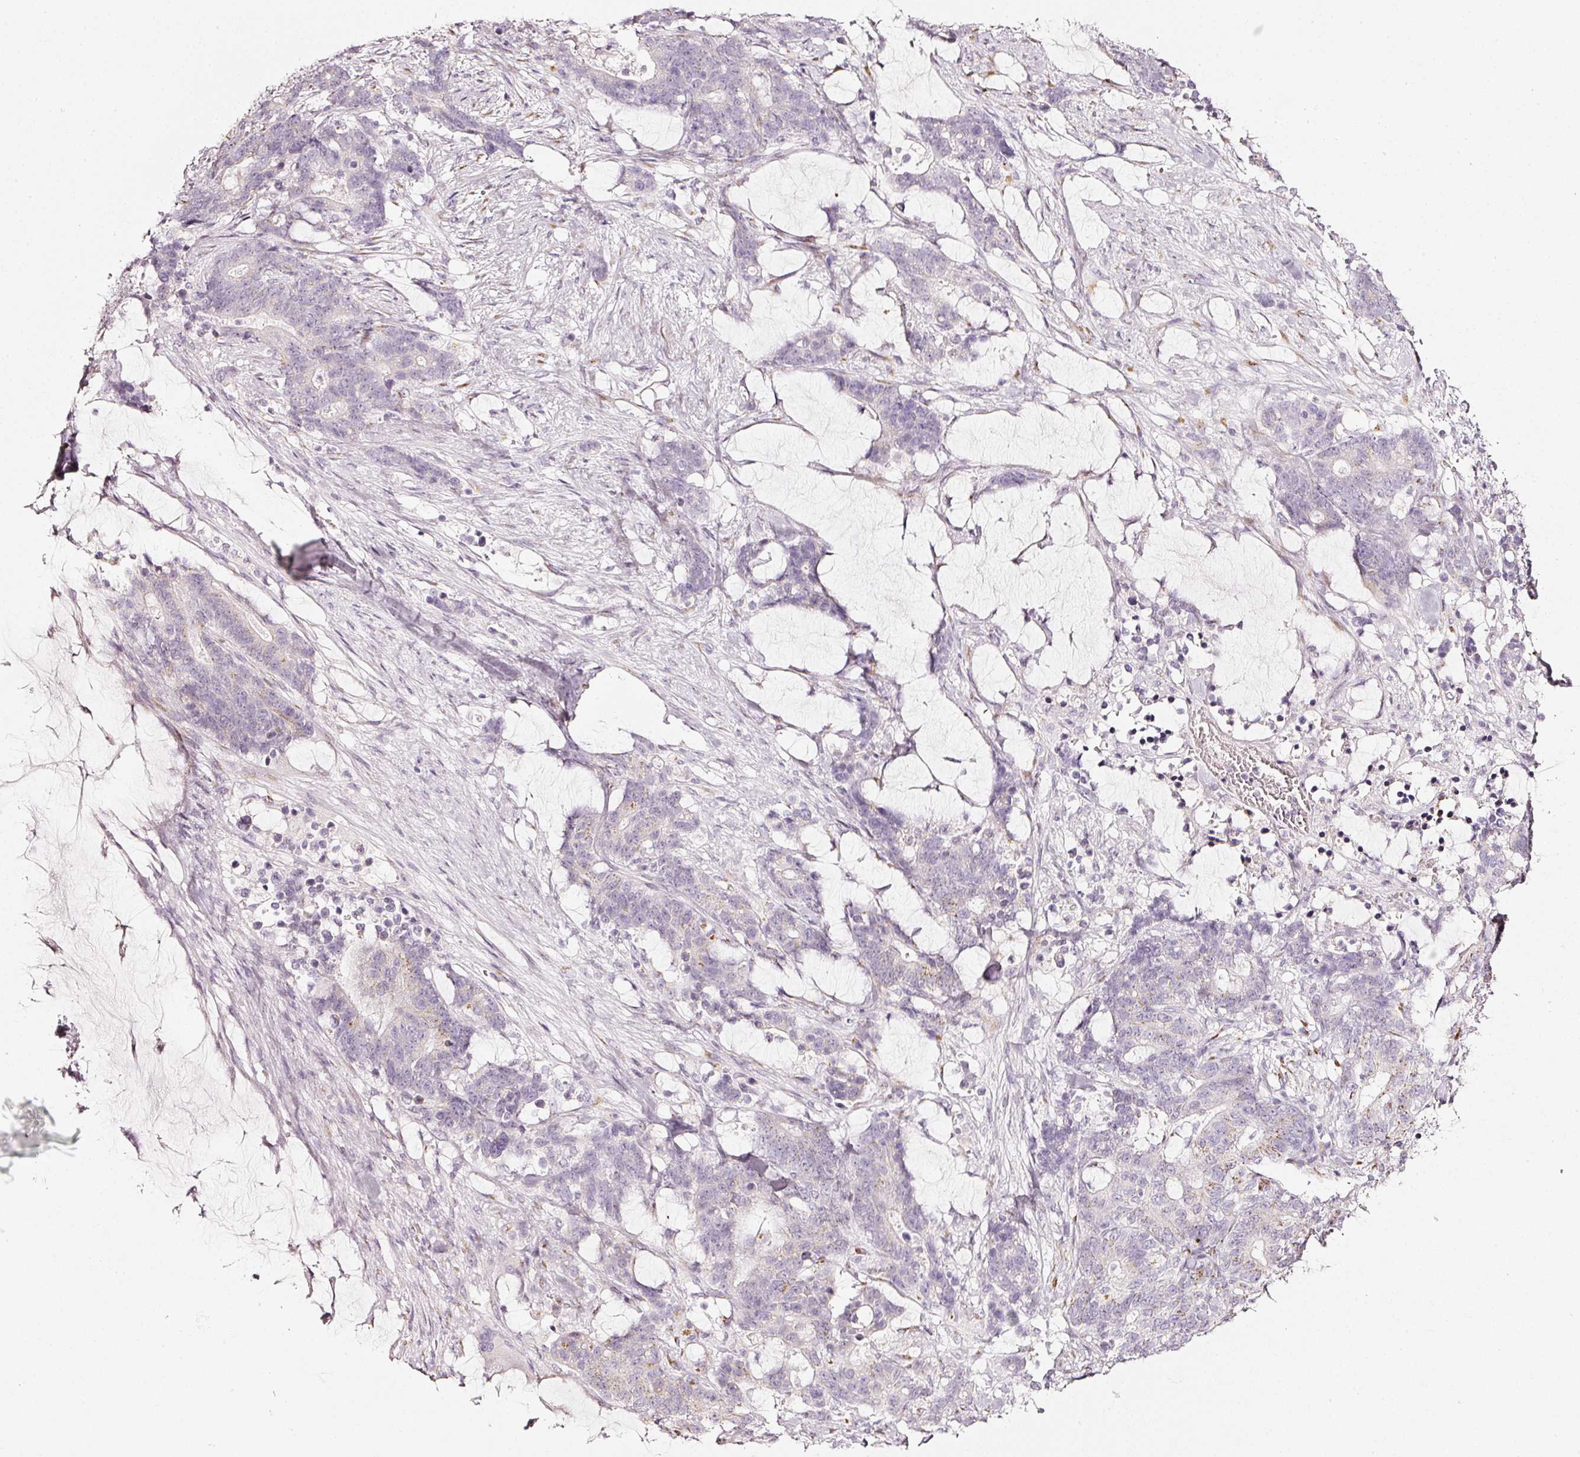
{"staining": {"intensity": "weak", "quantity": "<25%", "location": "cytoplasmic/membranous"}, "tissue": "stomach cancer", "cell_type": "Tumor cells", "image_type": "cancer", "snomed": [{"axis": "morphology", "description": "Normal tissue, NOS"}, {"axis": "morphology", "description": "Adenocarcinoma, NOS"}, {"axis": "topography", "description": "Stomach"}], "caption": "Immunohistochemical staining of human adenocarcinoma (stomach) shows no significant expression in tumor cells.", "gene": "SDF4", "patient": {"sex": "female", "age": 64}}